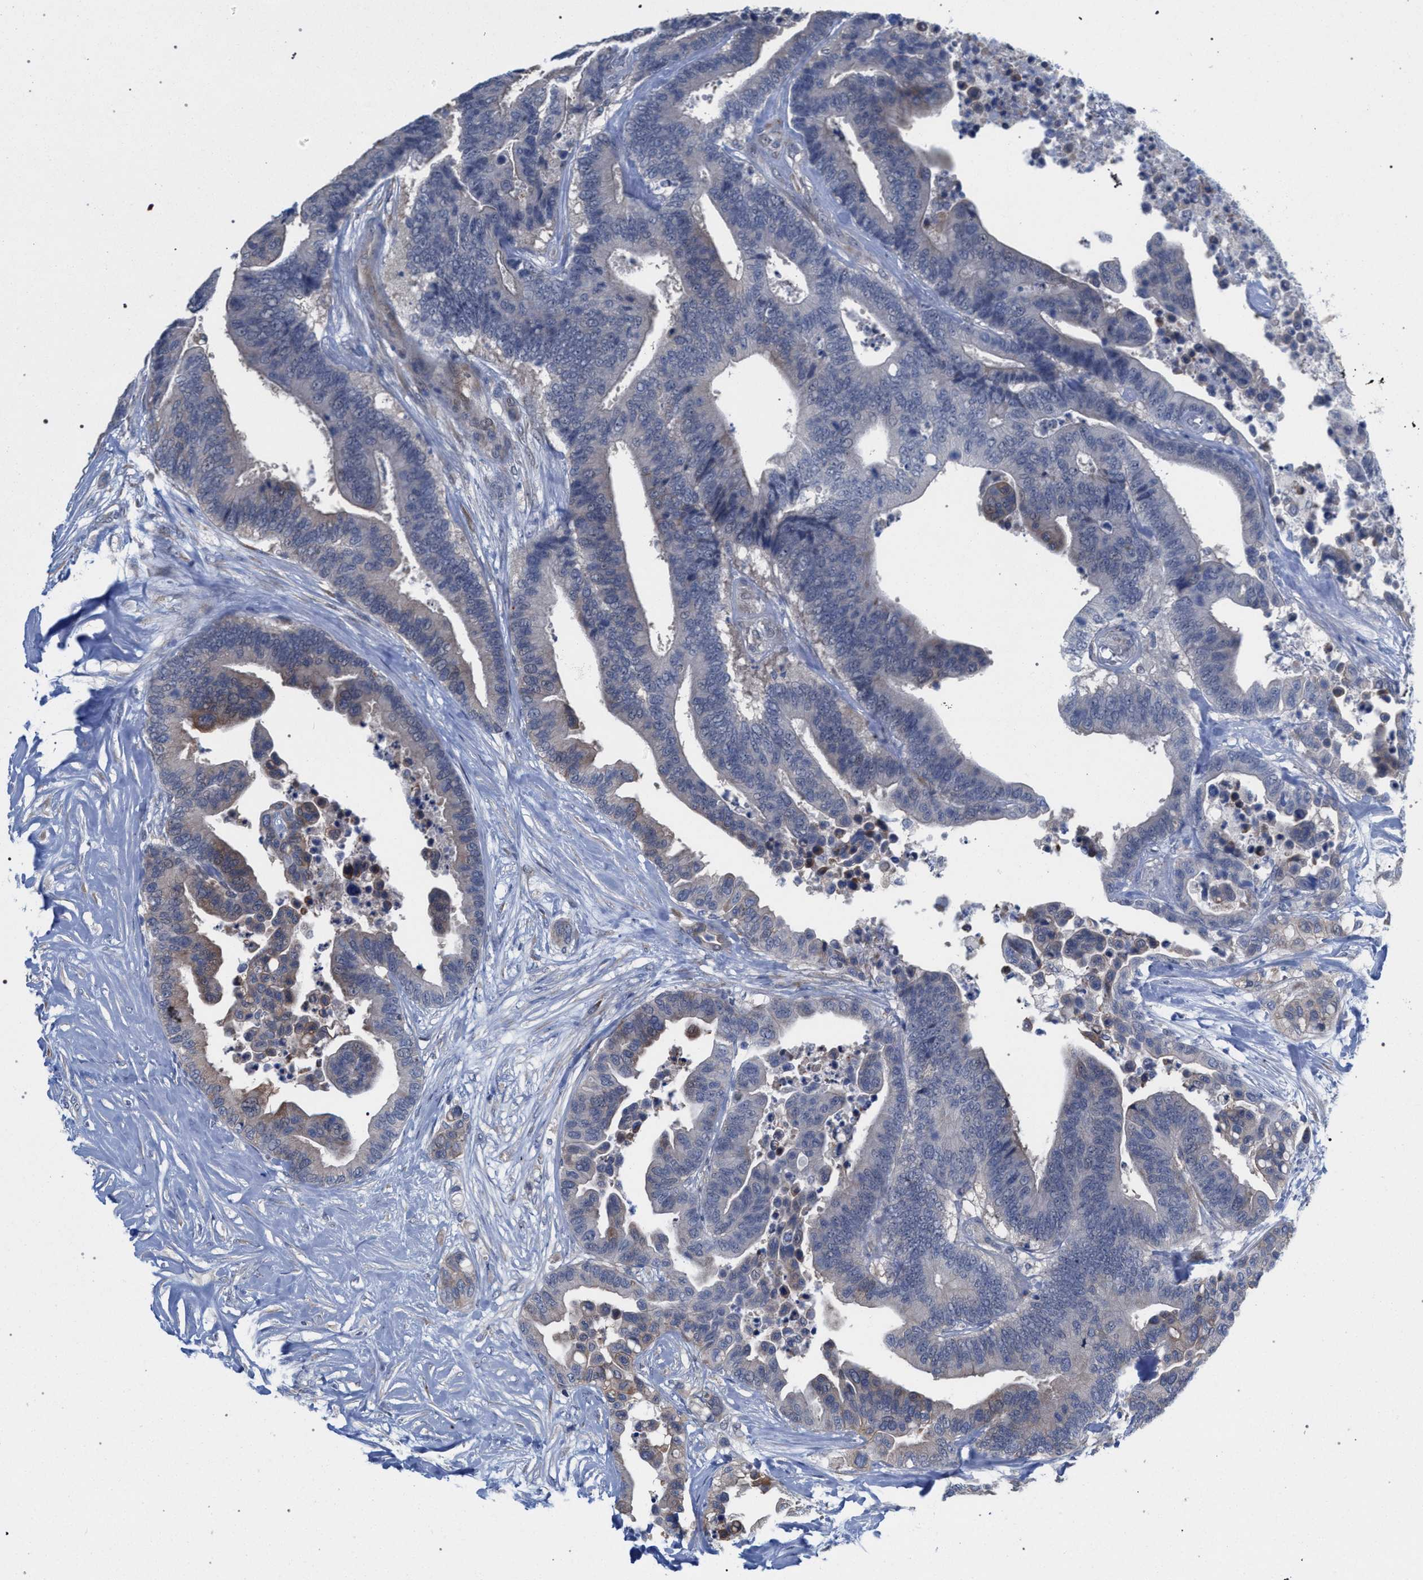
{"staining": {"intensity": "weak", "quantity": "<25%", "location": "cytoplasmic/membranous"}, "tissue": "colorectal cancer", "cell_type": "Tumor cells", "image_type": "cancer", "snomed": [{"axis": "morphology", "description": "Normal tissue, NOS"}, {"axis": "morphology", "description": "Adenocarcinoma, NOS"}, {"axis": "topography", "description": "Colon"}], "caption": "Tumor cells show no significant protein staining in adenocarcinoma (colorectal). (DAB immunohistochemistry visualized using brightfield microscopy, high magnification).", "gene": "FHOD3", "patient": {"sex": "male", "age": 82}}